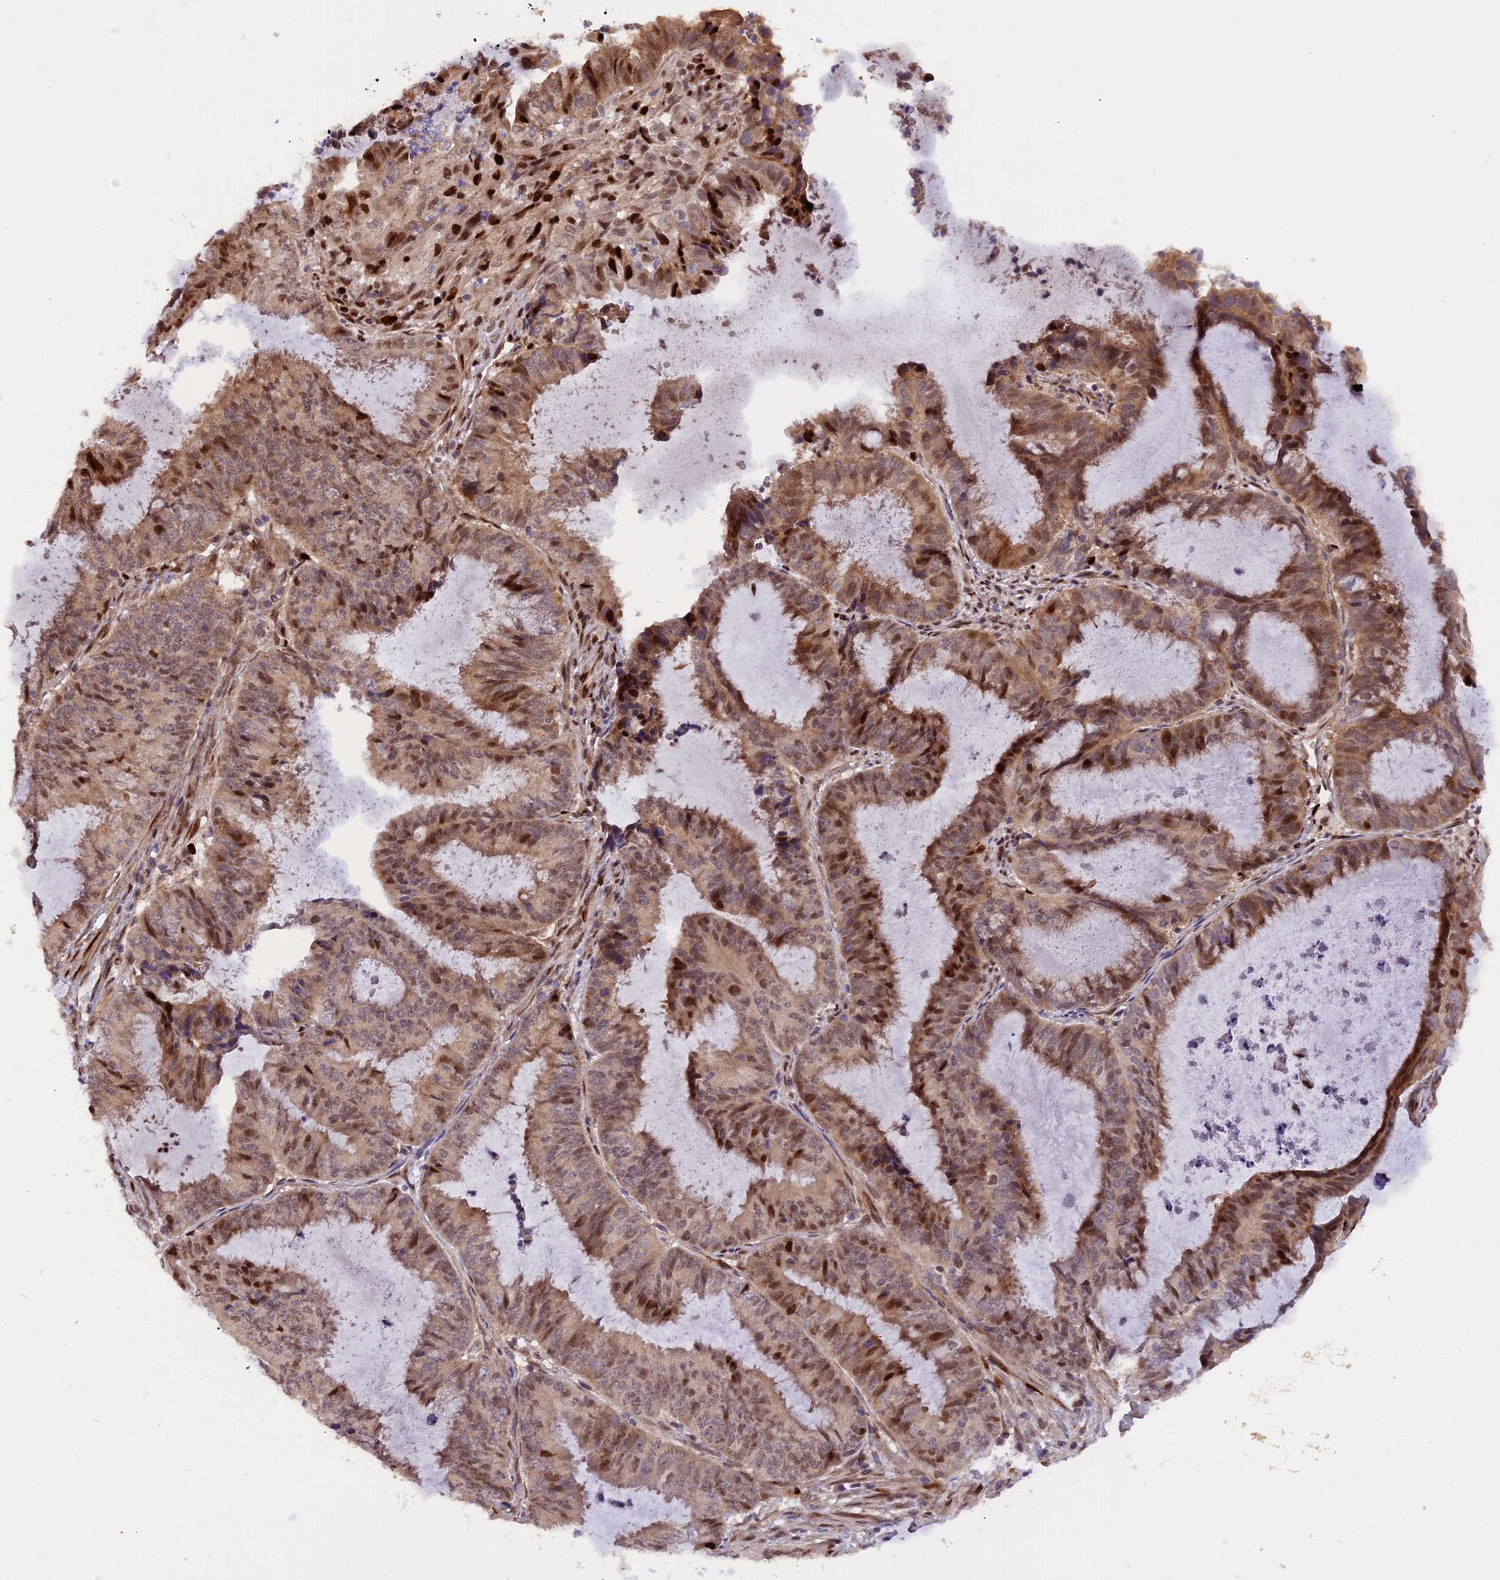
{"staining": {"intensity": "moderate", "quantity": "25%-75%", "location": "cytoplasmic/membranous,nuclear"}, "tissue": "endometrial cancer", "cell_type": "Tumor cells", "image_type": "cancer", "snomed": [{"axis": "morphology", "description": "Adenocarcinoma, NOS"}, {"axis": "topography", "description": "Endometrium"}], "caption": "The histopathology image reveals a brown stain indicating the presence of a protein in the cytoplasmic/membranous and nuclear of tumor cells in endometrial cancer.", "gene": "MICALL1", "patient": {"sex": "female", "age": 51}}